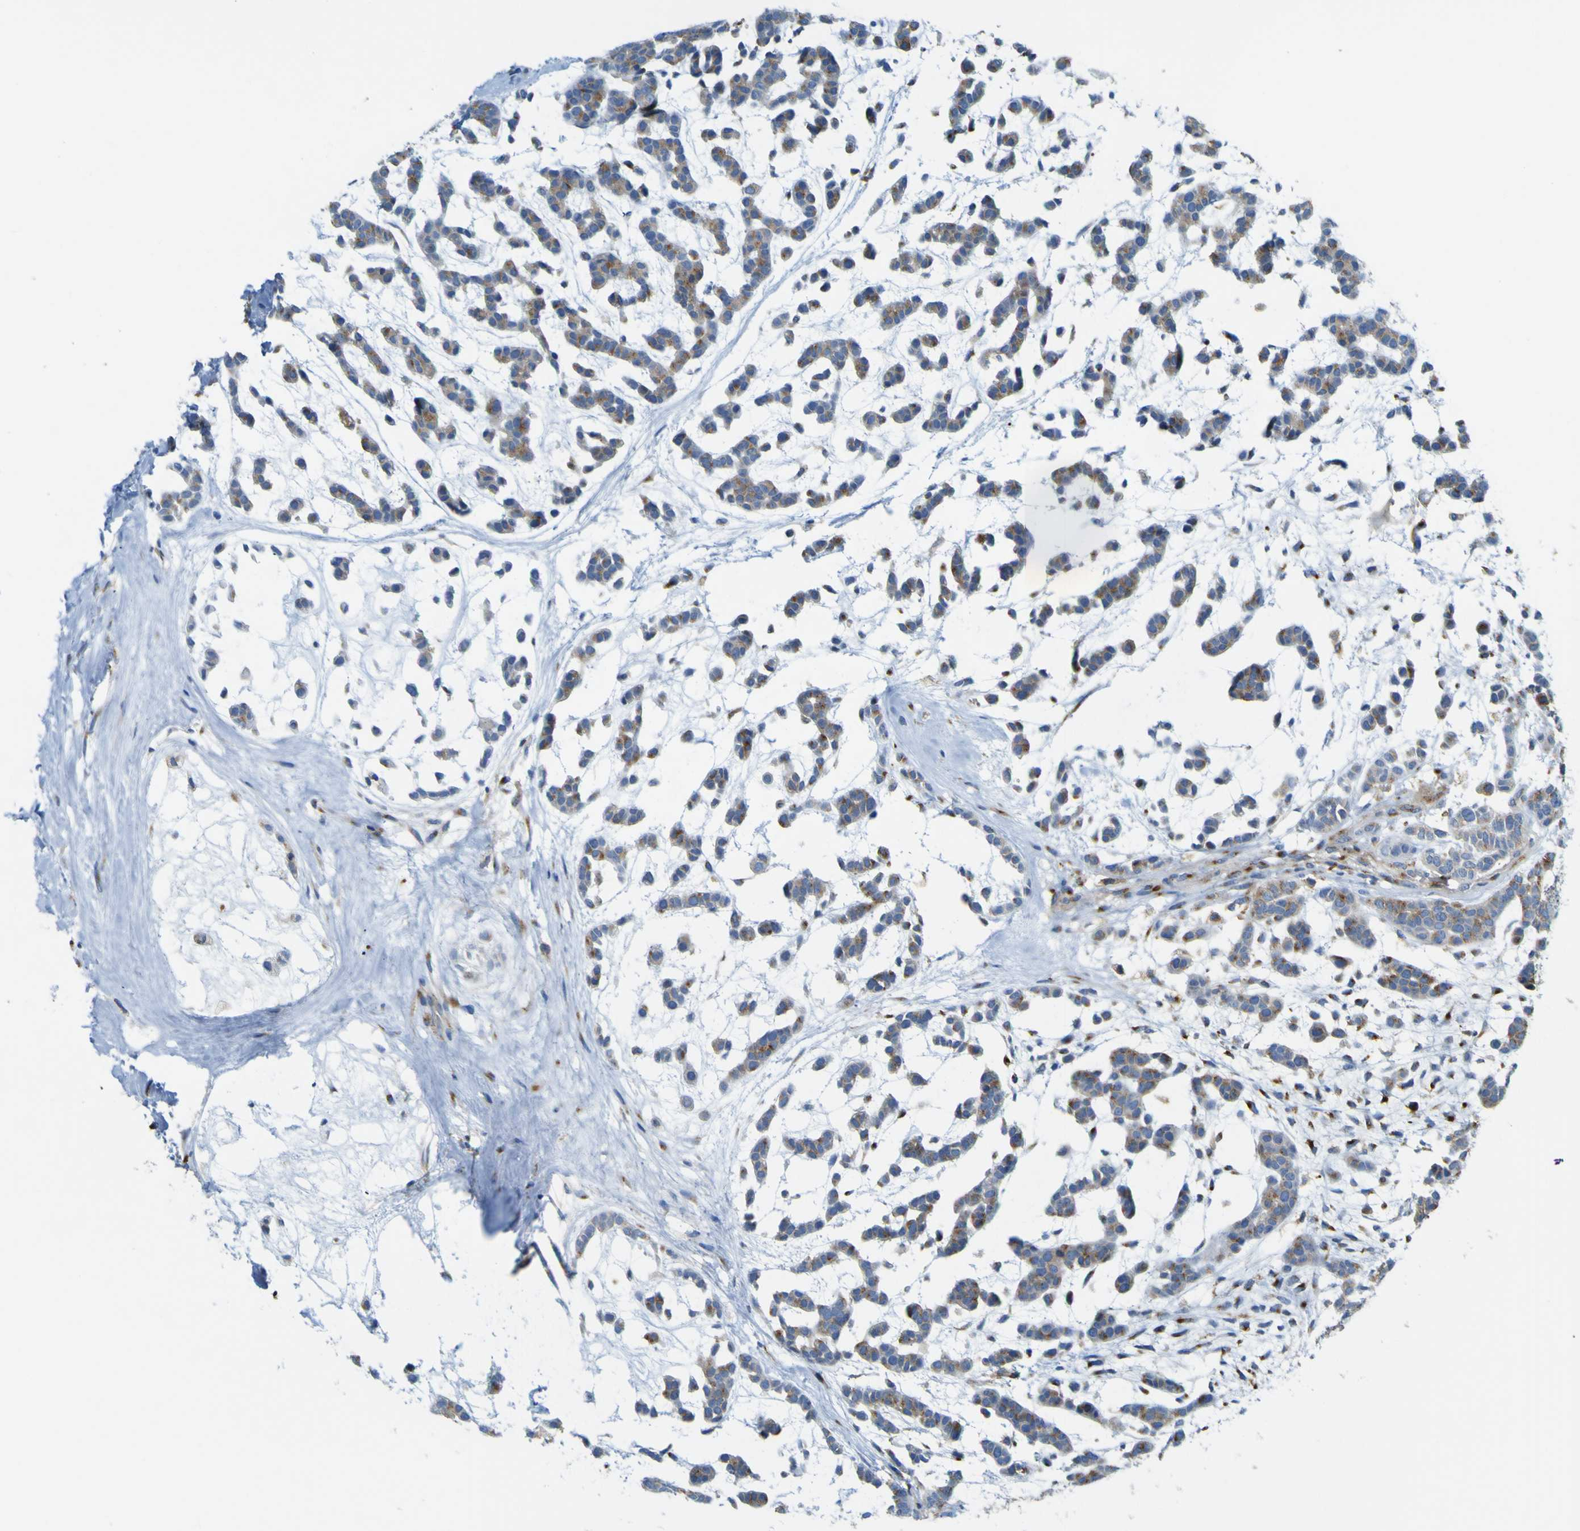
{"staining": {"intensity": "moderate", "quantity": ">75%", "location": "cytoplasmic/membranous"}, "tissue": "head and neck cancer", "cell_type": "Tumor cells", "image_type": "cancer", "snomed": [{"axis": "morphology", "description": "Adenocarcinoma, NOS"}, {"axis": "morphology", "description": "Adenoma, NOS"}, {"axis": "topography", "description": "Head-Neck"}], "caption": "The immunohistochemical stain labels moderate cytoplasmic/membranous expression in tumor cells of head and neck adenoma tissue.", "gene": "IGF2R", "patient": {"sex": "female", "age": 55}}